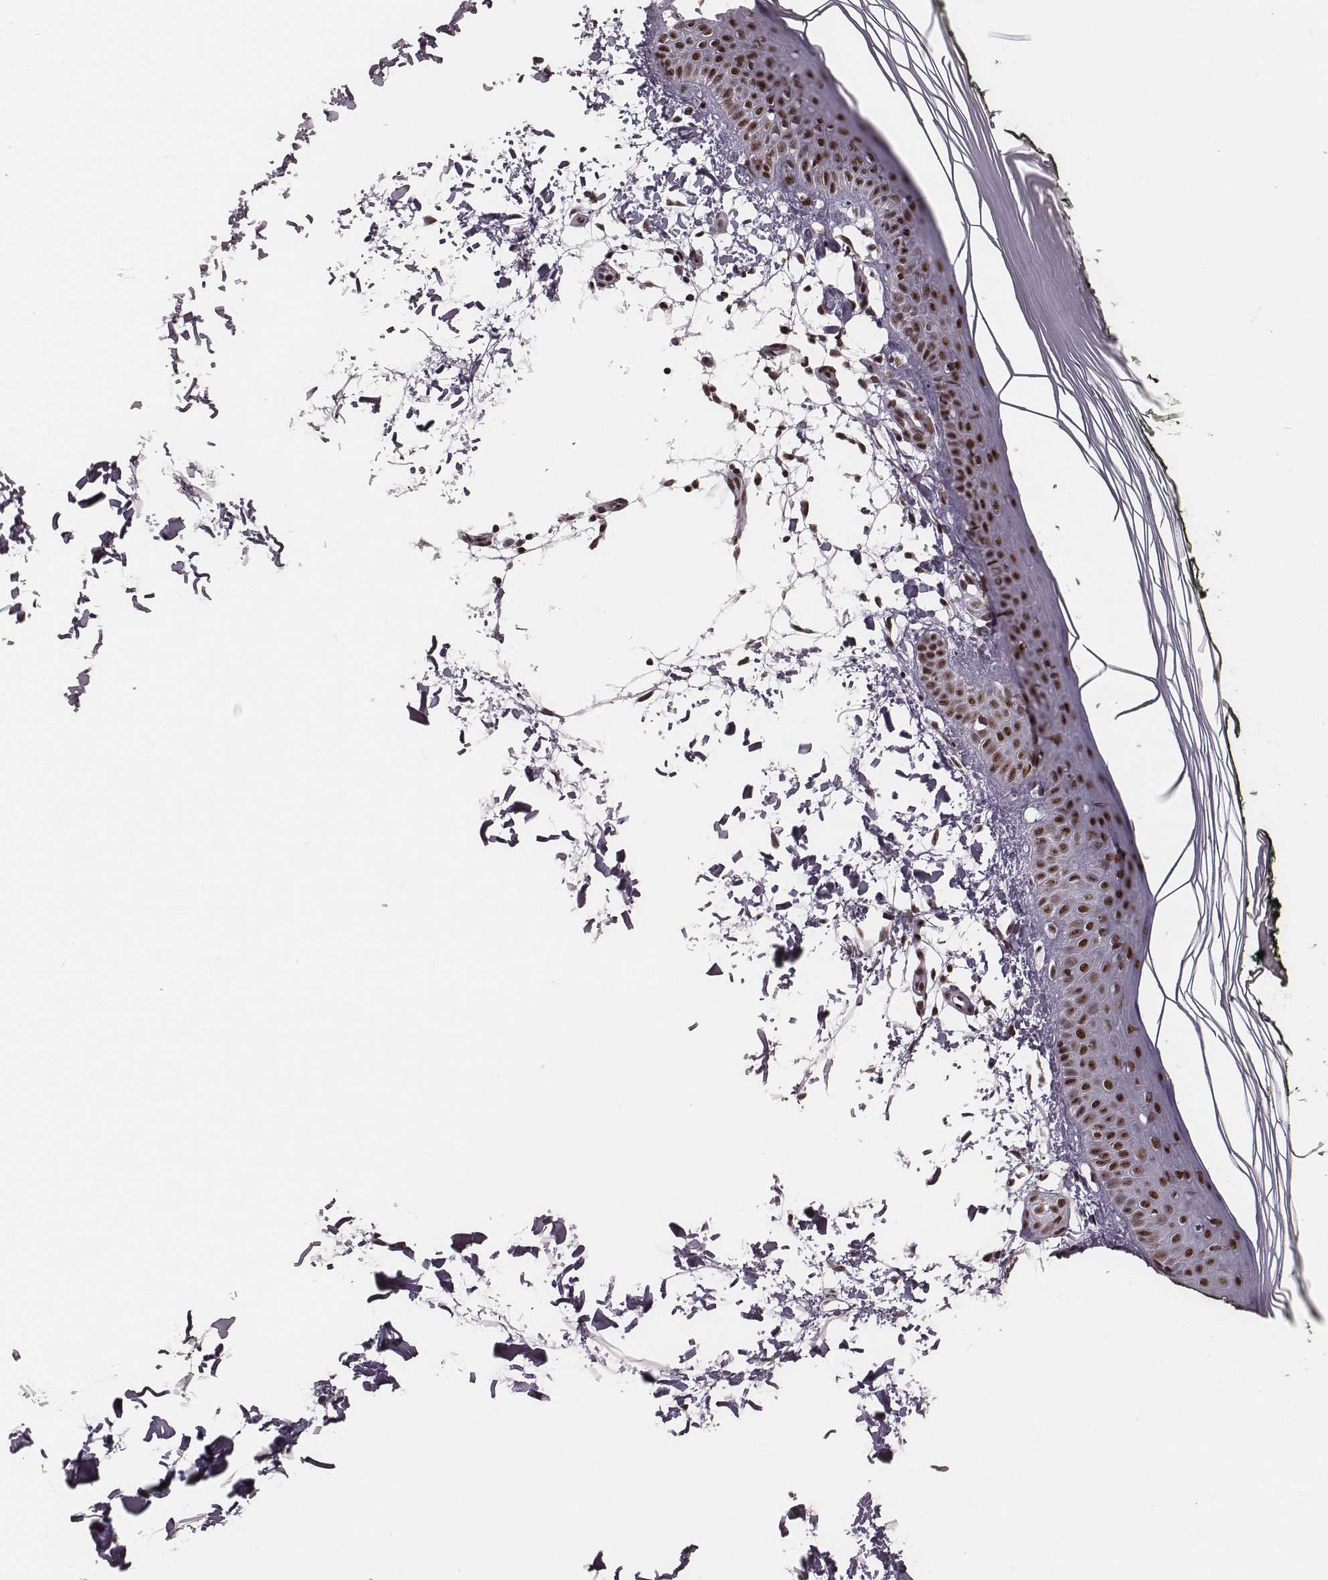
{"staining": {"intensity": "strong", "quantity": ">75%", "location": "nuclear"}, "tissue": "skin", "cell_type": "Fibroblasts", "image_type": "normal", "snomed": [{"axis": "morphology", "description": "Normal tissue, NOS"}, {"axis": "topography", "description": "Skin"}], "caption": "The histopathology image exhibits a brown stain indicating the presence of a protein in the nuclear of fibroblasts in skin. (DAB IHC with brightfield microscopy, high magnification).", "gene": "LUC7L", "patient": {"sex": "female", "age": 62}}